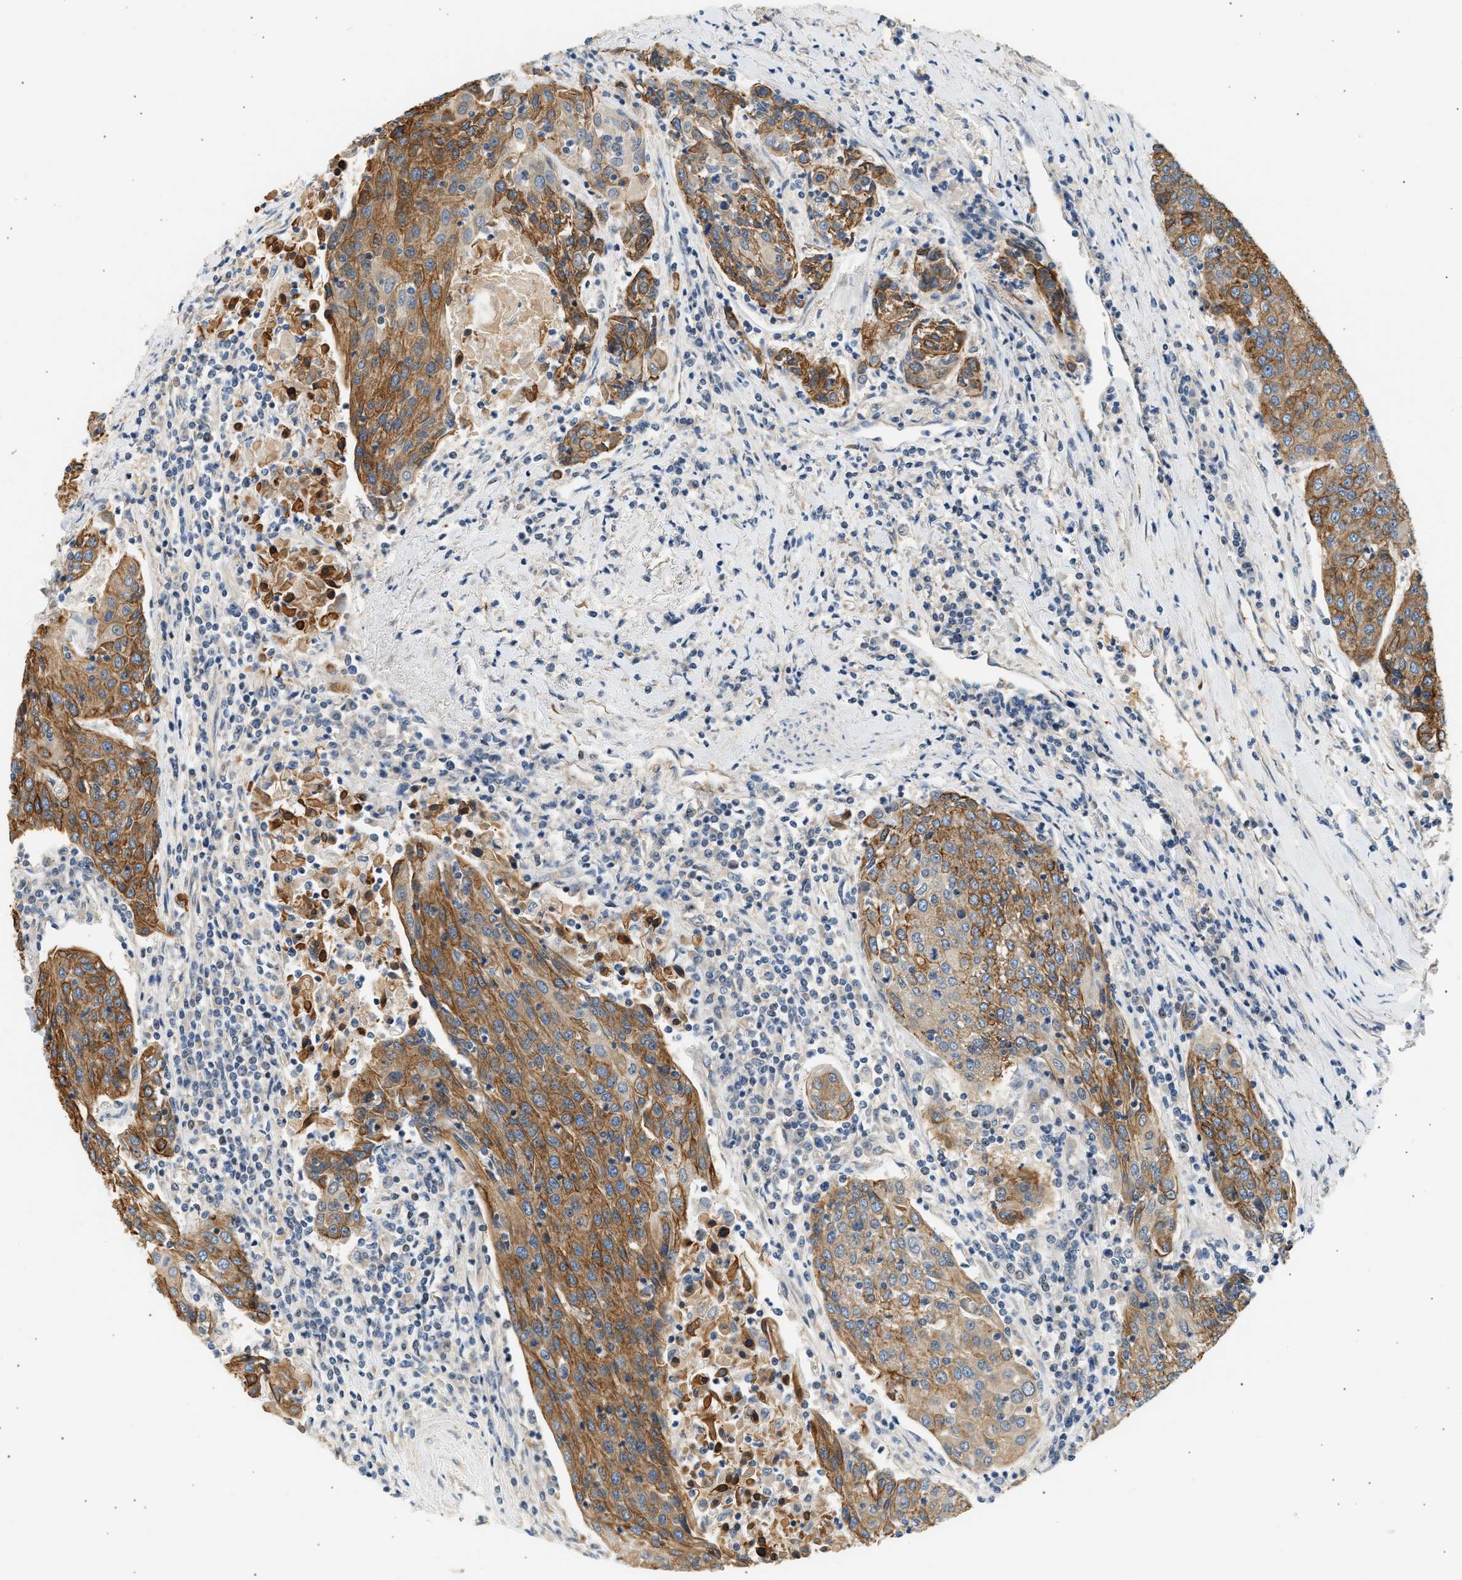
{"staining": {"intensity": "strong", "quantity": ">75%", "location": "cytoplasmic/membranous"}, "tissue": "urothelial cancer", "cell_type": "Tumor cells", "image_type": "cancer", "snomed": [{"axis": "morphology", "description": "Urothelial carcinoma, High grade"}, {"axis": "topography", "description": "Urinary bladder"}], "caption": "Approximately >75% of tumor cells in human urothelial cancer display strong cytoplasmic/membranous protein positivity as visualized by brown immunohistochemical staining.", "gene": "WDR31", "patient": {"sex": "female", "age": 85}}